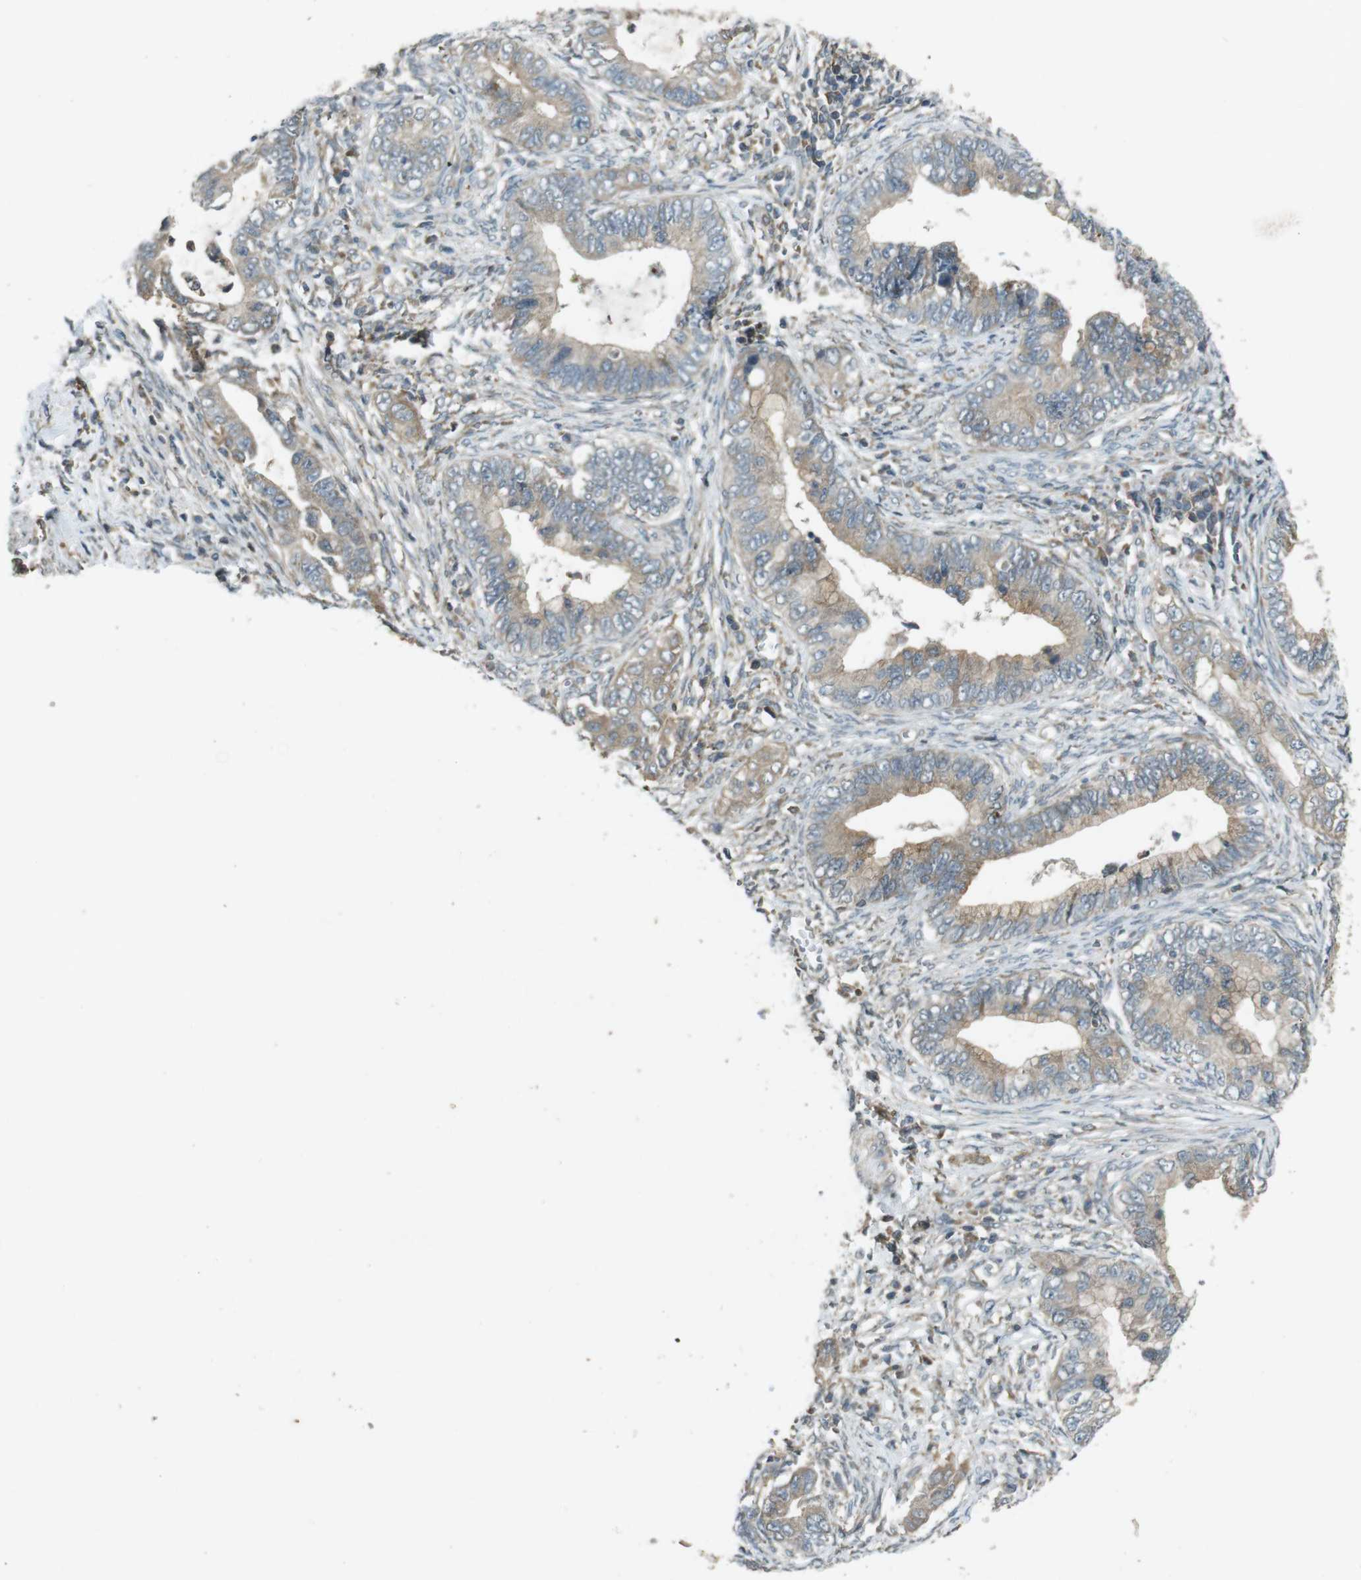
{"staining": {"intensity": "weak", "quantity": ">75%", "location": "cytoplasmic/membranous"}, "tissue": "cervical cancer", "cell_type": "Tumor cells", "image_type": "cancer", "snomed": [{"axis": "morphology", "description": "Adenocarcinoma, NOS"}, {"axis": "topography", "description": "Cervix"}], "caption": "Cervical cancer (adenocarcinoma) stained for a protein displays weak cytoplasmic/membranous positivity in tumor cells.", "gene": "ZYX", "patient": {"sex": "female", "age": 44}}